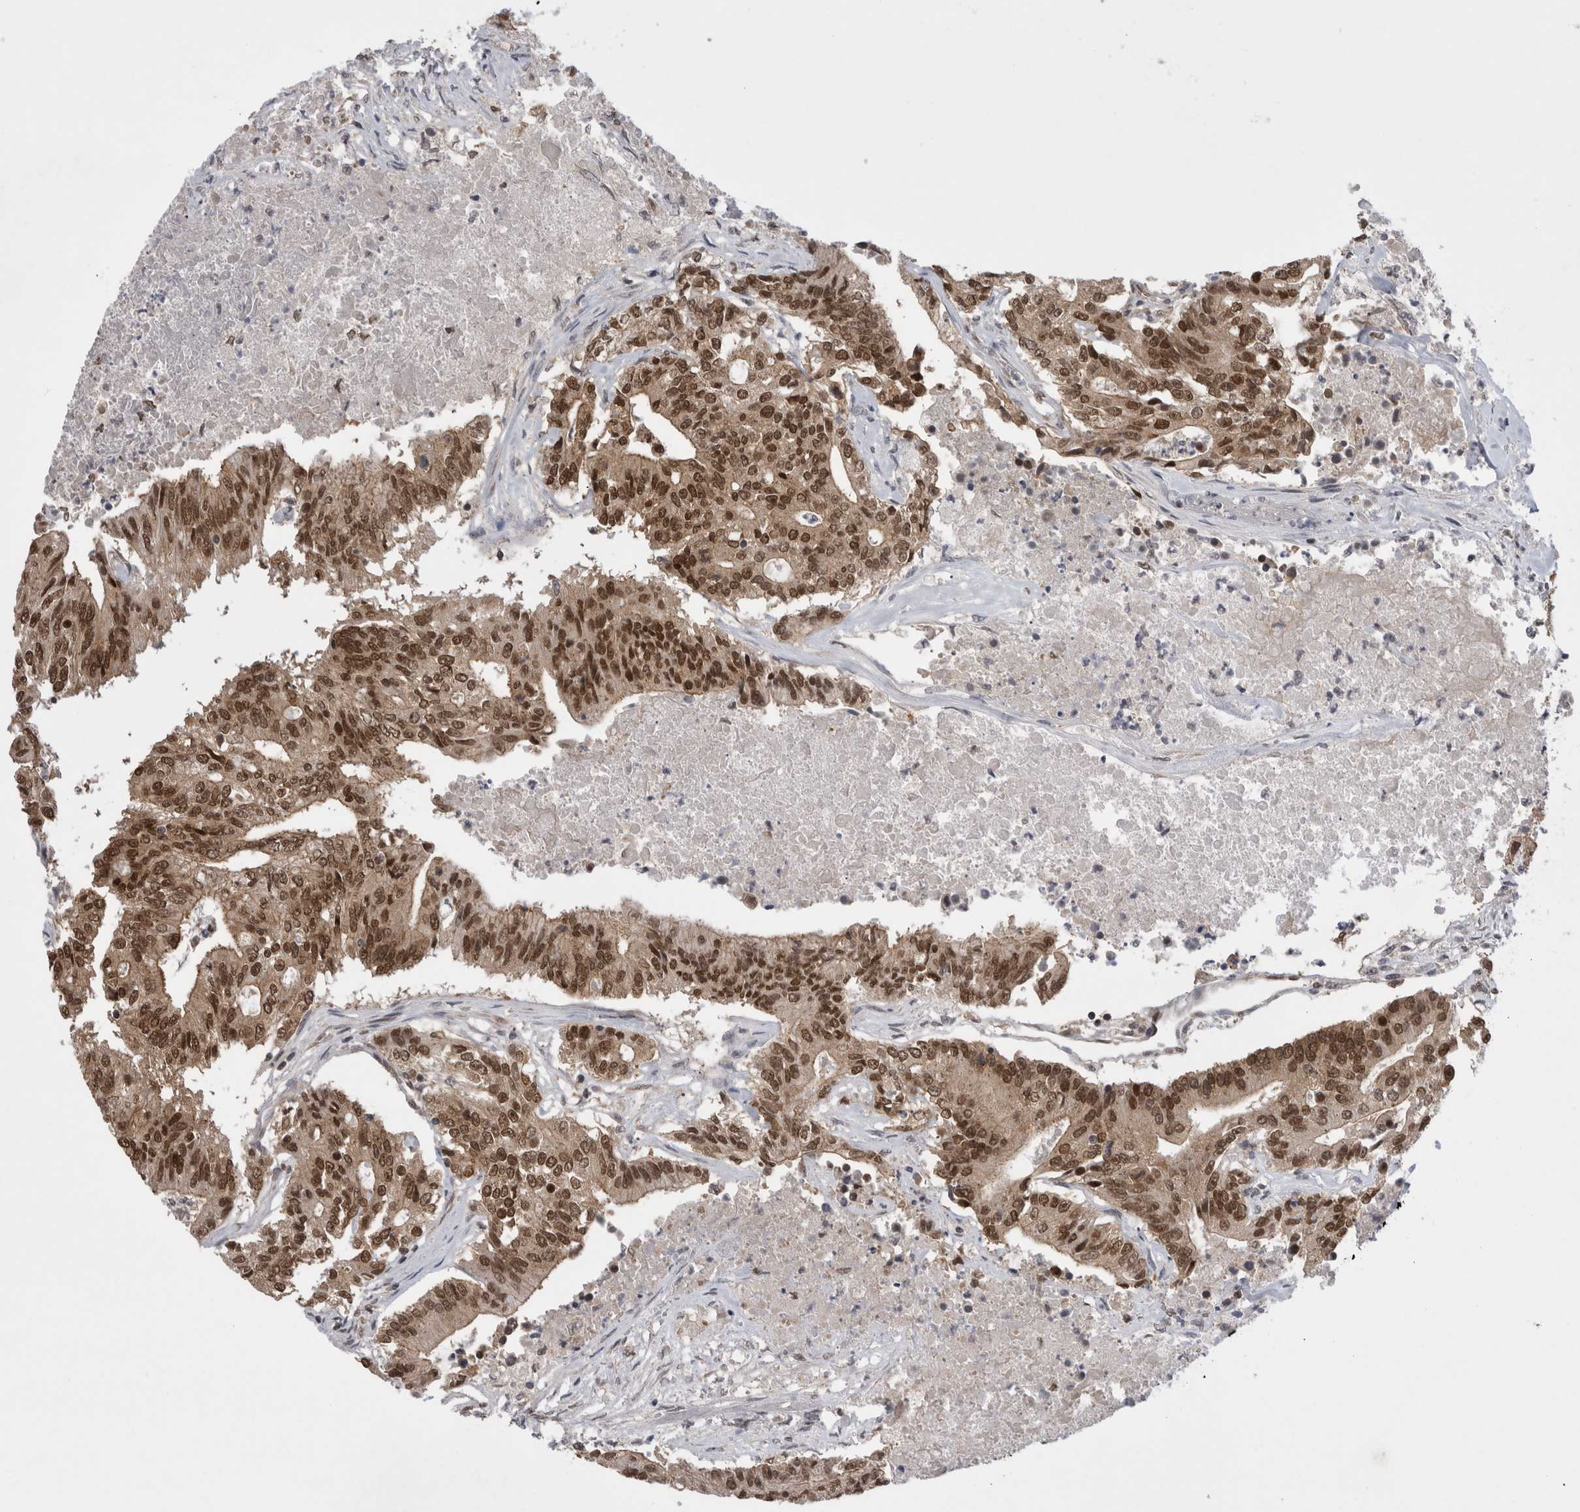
{"staining": {"intensity": "moderate", "quantity": ">75%", "location": "cytoplasmic/membranous,nuclear"}, "tissue": "colorectal cancer", "cell_type": "Tumor cells", "image_type": "cancer", "snomed": [{"axis": "morphology", "description": "Adenocarcinoma, NOS"}, {"axis": "topography", "description": "Colon"}], "caption": "DAB (3,3'-diaminobenzidine) immunohistochemical staining of colorectal cancer demonstrates moderate cytoplasmic/membranous and nuclear protein staining in about >75% of tumor cells. Nuclei are stained in blue.", "gene": "ZNF341", "patient": {"sex": "female", "age": 77}}